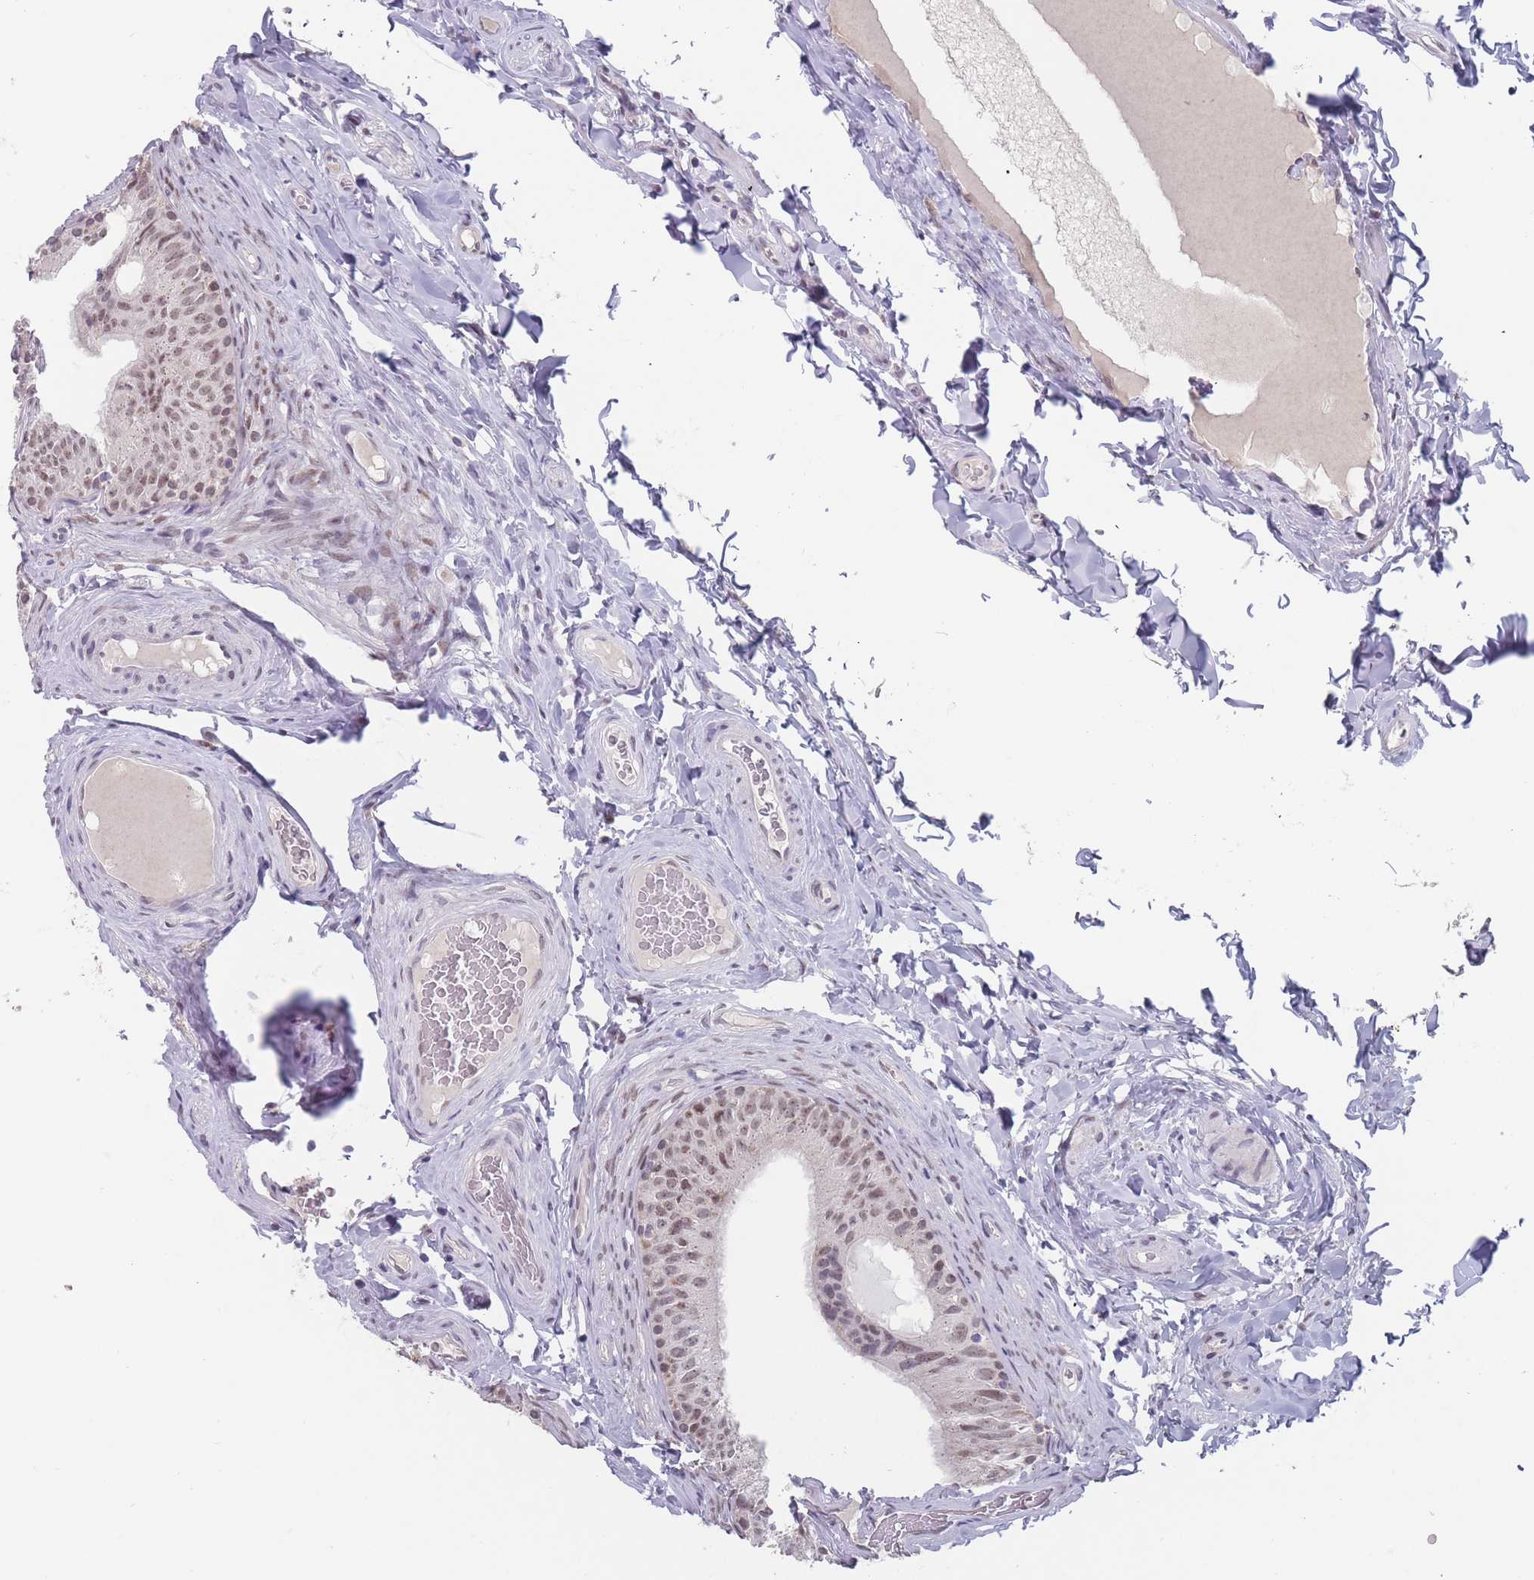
{"staining": {"intensity": "moderate", "quantity": ">75%", "location": "nuclear"}, "tissue": "epididymis", "cell_type": "Glandular cells", "image_type": "normal", "snomed": [{"axis": "morphology", "description": "Normal tissue, NOS"}, {"axis": "topography", "description": "Epididymis"}], "caption": "The image demonstrates staining of unremarkable epididymis, revealing moderate nuclear protein positivity (brown color) within glandular cells. The staining is performed using DAB brown chromogen to label protein expression. The nuclei are counter-stained blue using hematoxylin.", "gene": "PEX7", "patient": {"sex": "male", "age": 34}}